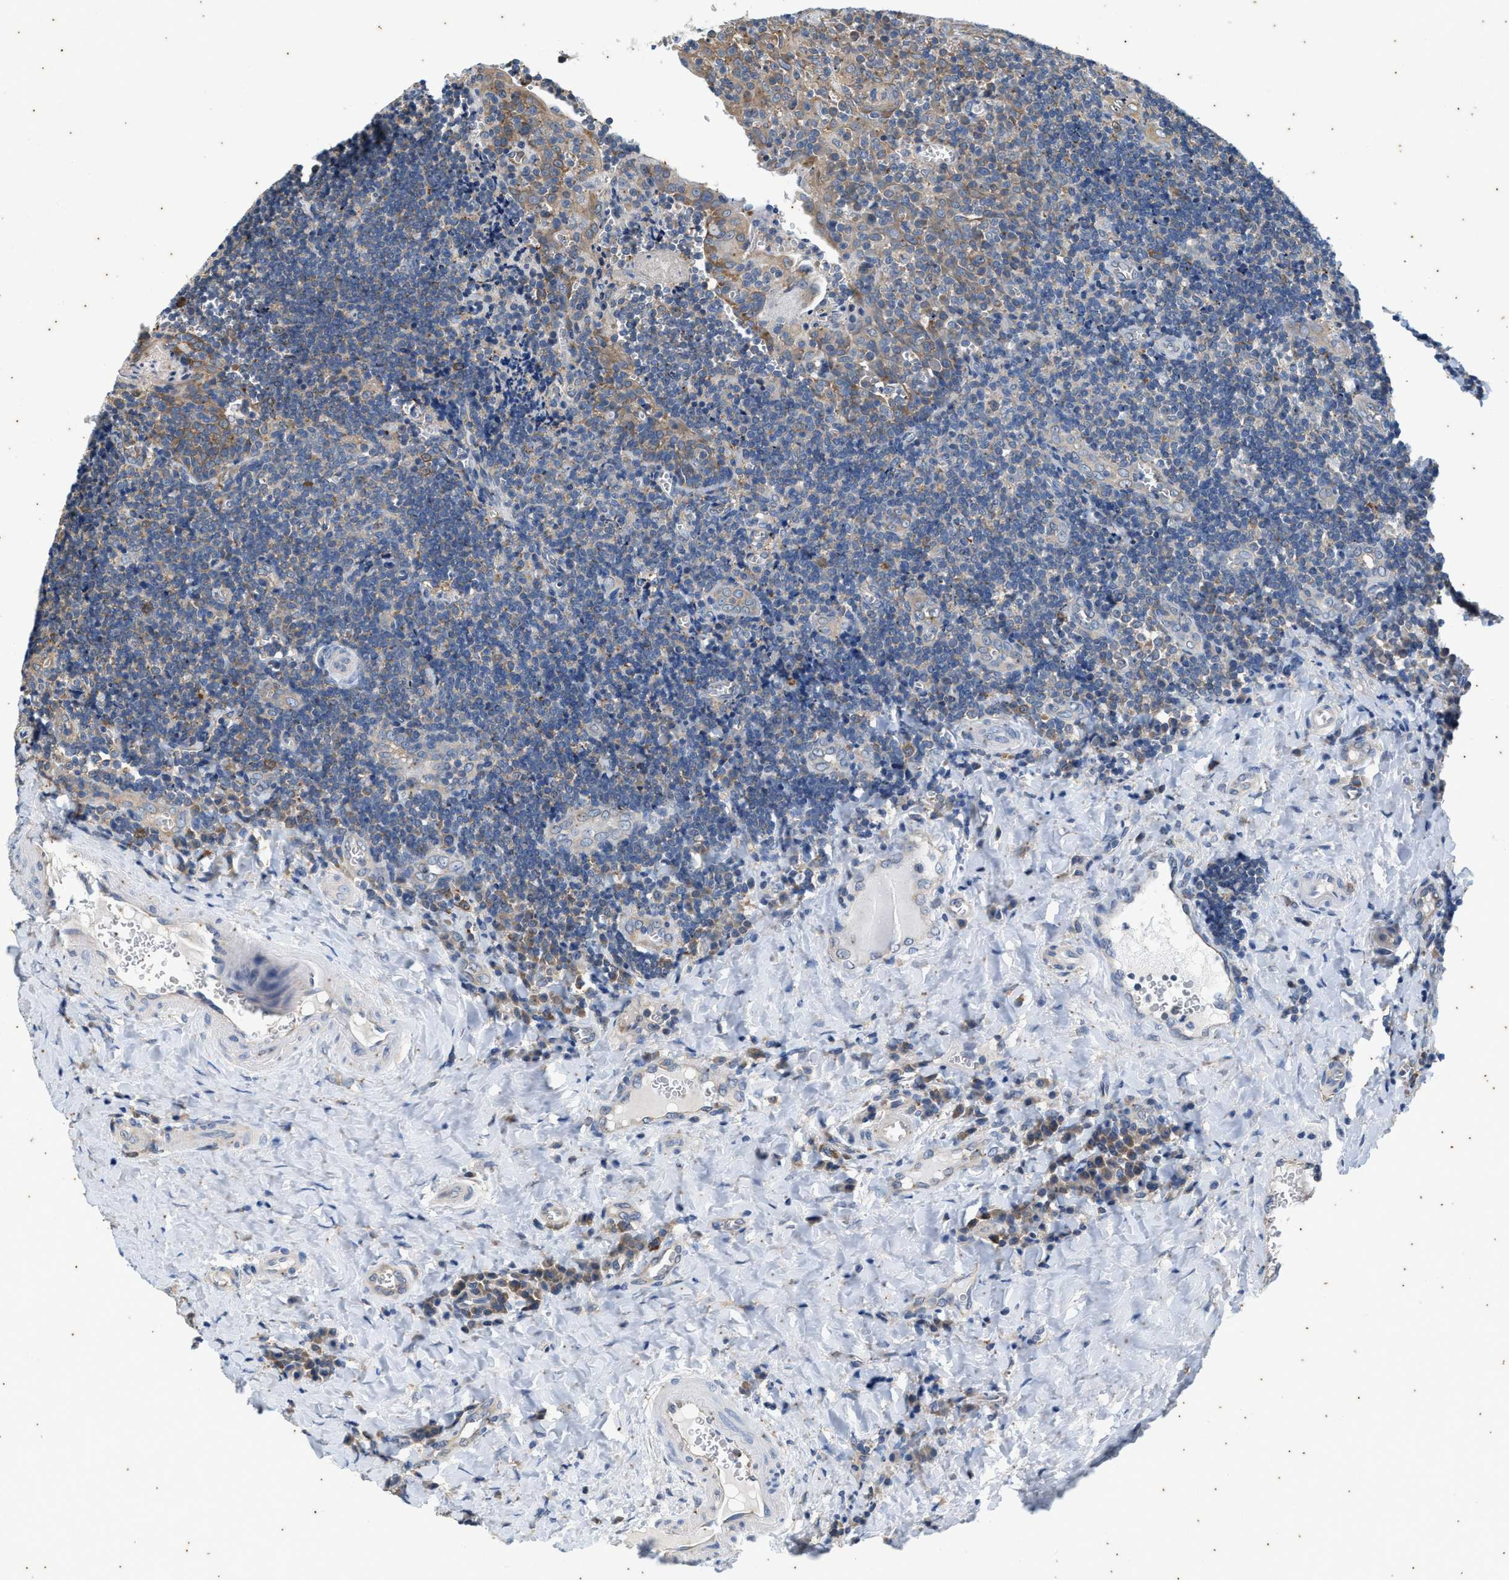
{"staining": {"intensity": "moderate", "quantity": ">75%", "location": "cytoplasmic/membranous"}, "tissue": "tonsil", "cell_type": "Germinal center cells", "image_type": "normal", "snomed": [{"axis": "morphology", "description": "Normal tissue, NOS"}, {"axis": "morphology", "description": "Inflammation, NOS"}, {"axis": "topography", "description": "Tonsil"}], "caption": "Protein analysis of benign tonsil displays moderate cytoplasmic/membranous staining in approximately >75% of germinal center cells.", "gene": "COX19", "patient": {"sex": "female", "age": 31}}